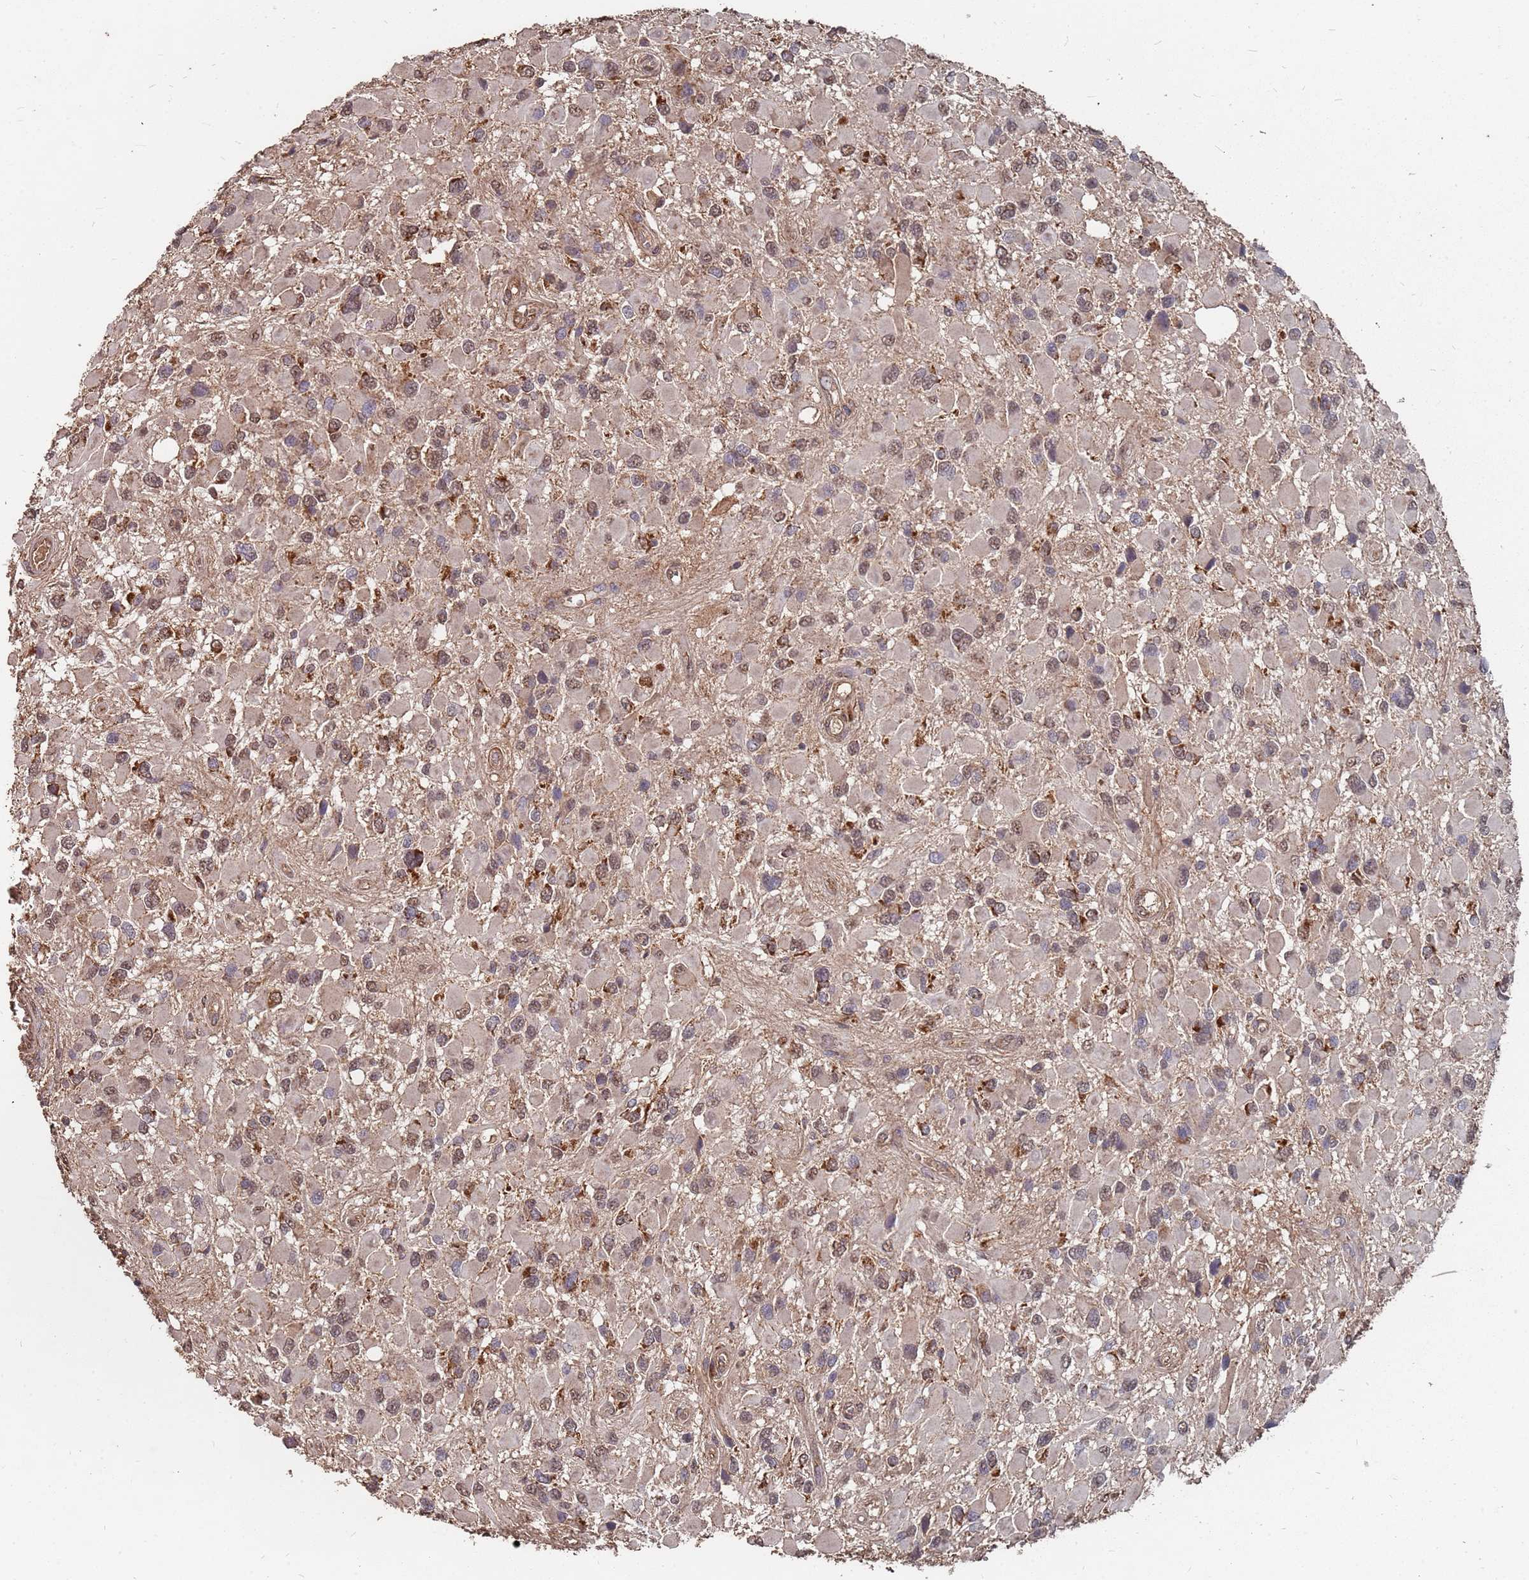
{"staining": {"intensity": "moderate", "quantity": "25%-75%", "location": "cytoplasmic/membranous,nuclear"}, "tissue": "glioma", "cell_type": "Tumor cells", "image_type": "cancer", "snomed": [{"axis": "morphology", "description": "Glioma, malignant, High grade"}, {"axis": "topography", "description": "Brain"}], "caption": "Tumor cells exhibit medium levels of moderate cytoplasmic/membranous and nuclear staining in approximately 25%-75% of cells in human glioma. The protein is shown in brown color, while the nuclei are stained blue.", "gene": "PRORP", "patient": {"sex": "male", "age": 53}}